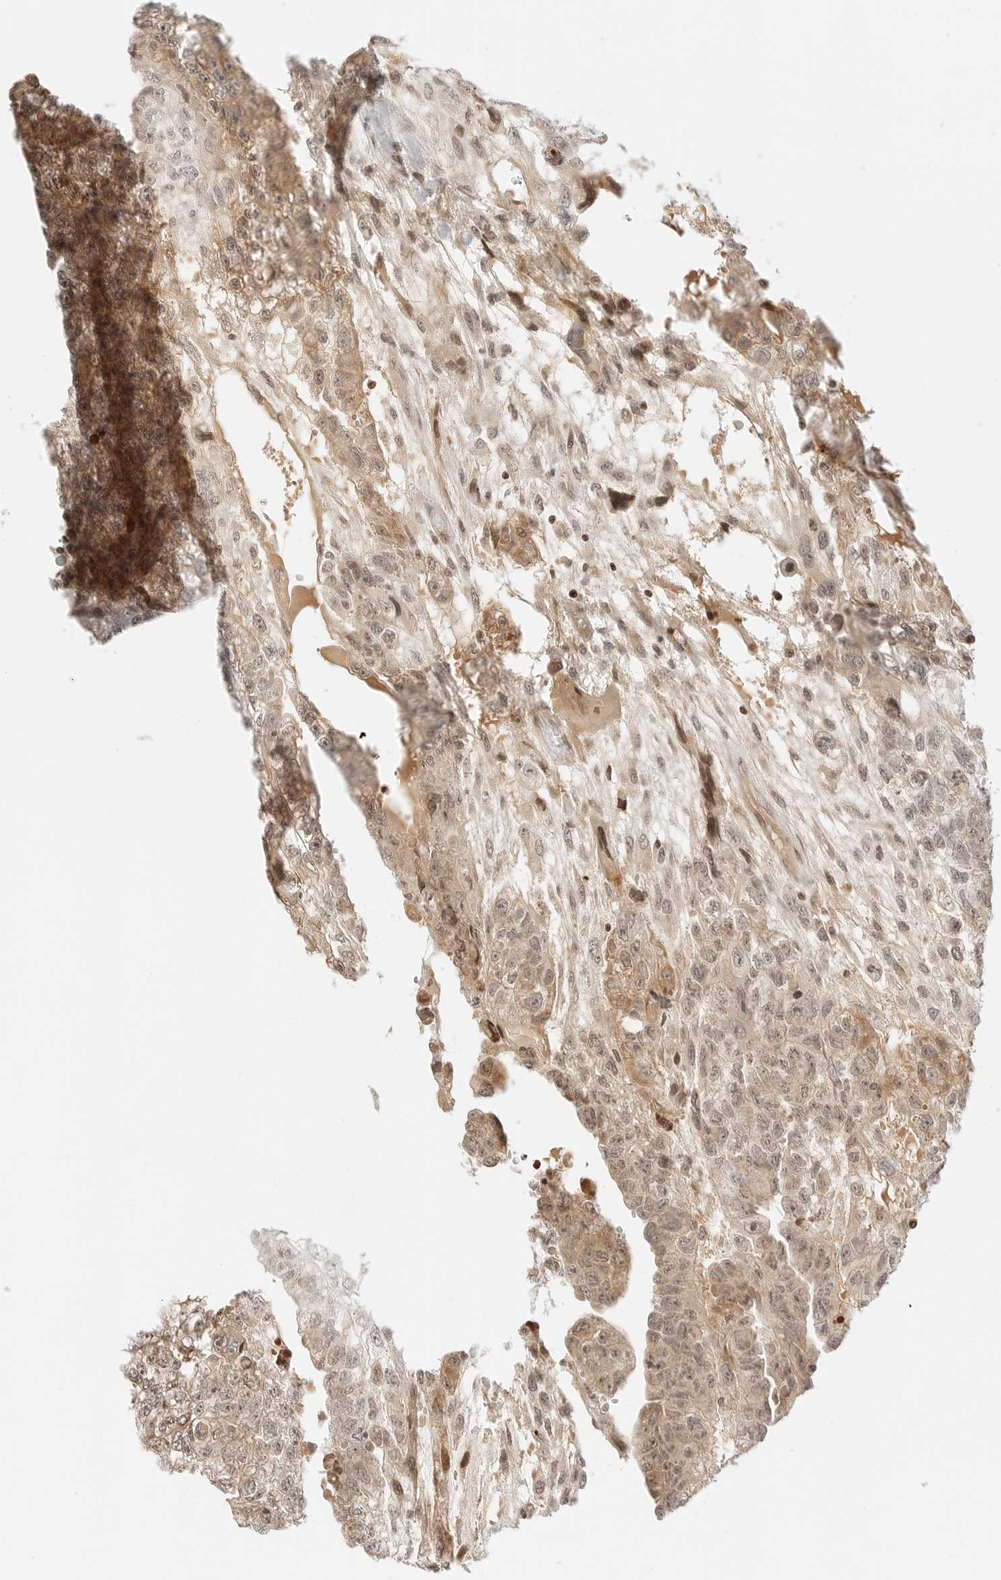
{"staining": {"intensity": "weak", "quantity": ">75%", "location": "cytoplasmic/membranous,nuclear"}, "tissue": "testis cancer", "cell_type": "Tumor cells", "image_type": "cancer", "snomed": [{"axis": "morphology", "description": "Carcinoma, Embryonal, NOS"}, {"axis": "topography", "description": "Testis"}], "caption": "The immunohistochemical stain labels weak cytoplasmic/membranous and nuclear staining in tumor cells of testis cancer (embryonal carcinoma) tissue.", "gene": "RPS6KL1", "patient": {"sex": "male", "age": 36}}